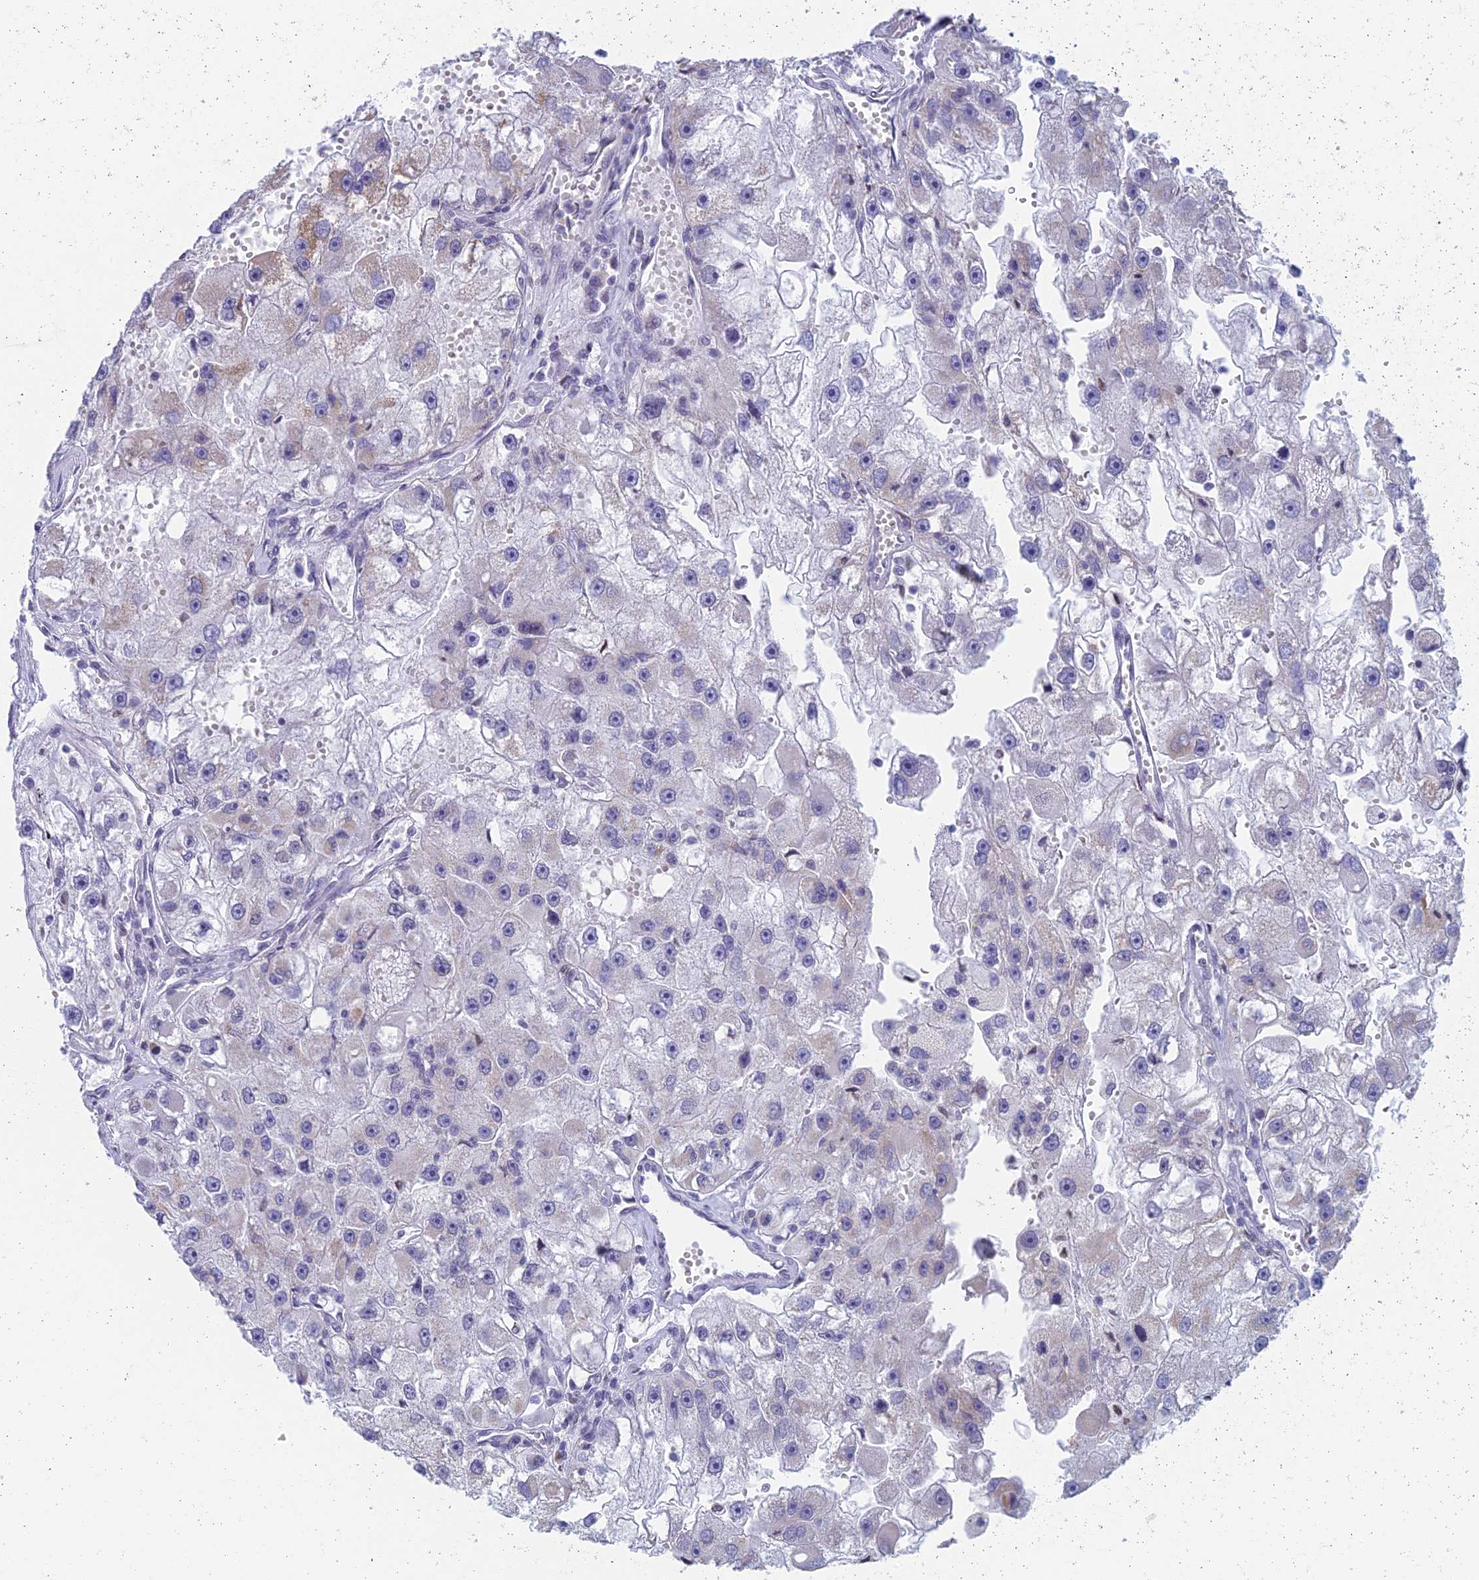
{"staining": {"intensity": "negative", "quantity": "none", "location": "none"}, "tissue": "renal cancer", "cell_type": "Tumor cells", "image_type": "cancer", "snomed": [{"axis": "morphology", "description": "Adenocarcinoma, NOS"}, {"axis": "topography", "description": "Kidney"}], "caption": "There is no significant staining in tumor cells of renal cancer (adenocarcinoma). Brightfield microscopy of immunohistochemistry (IHC) stained with DAB (3,3'-diaminobenzidine) (brown) and hematoxylin (blue), captured at high magnification.", "gene": "REXO5", "patient": {"sex": "male", "age": 63}}